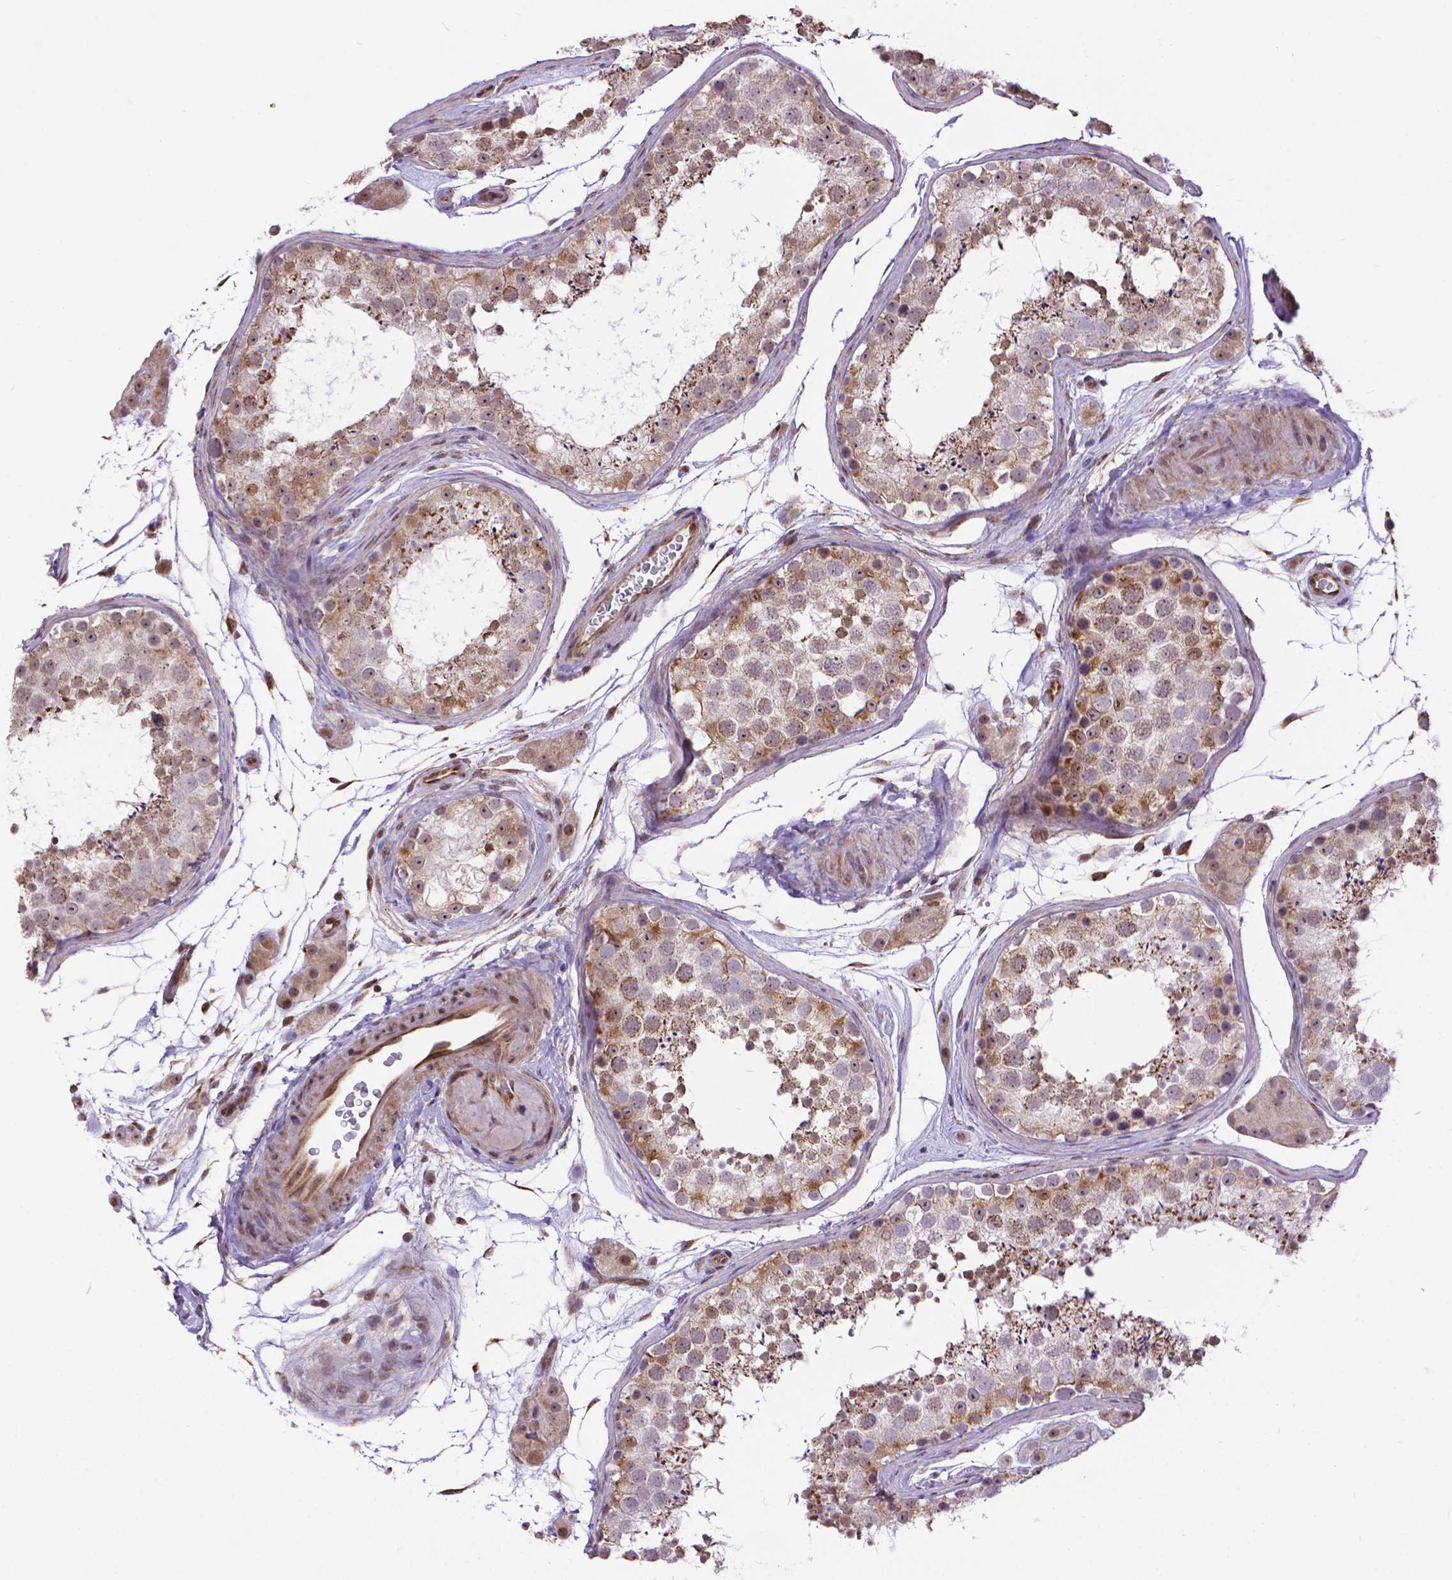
{"staining": {"intensity": "moderate", "quantity": "25%-75%", "location": "cytoplasmic/membranous"}, "tissue": "testis", "cell_type": "Cells in seminiferous ducts", "image_type": "normal", "snomed": [{"axis": "morphology", "description": "Normal tissue, NOS"}, {"axis": "topography", "description": "Testis"}], "caption": "This is an image of immunohistochemistry staining of unremarkable testis, which shows moderate positivity in the cytoplasmic/membranous of cells in seminiferous ducts.", "gene": "TMEM135", "patient": {"sex": "male", "age": 41}}